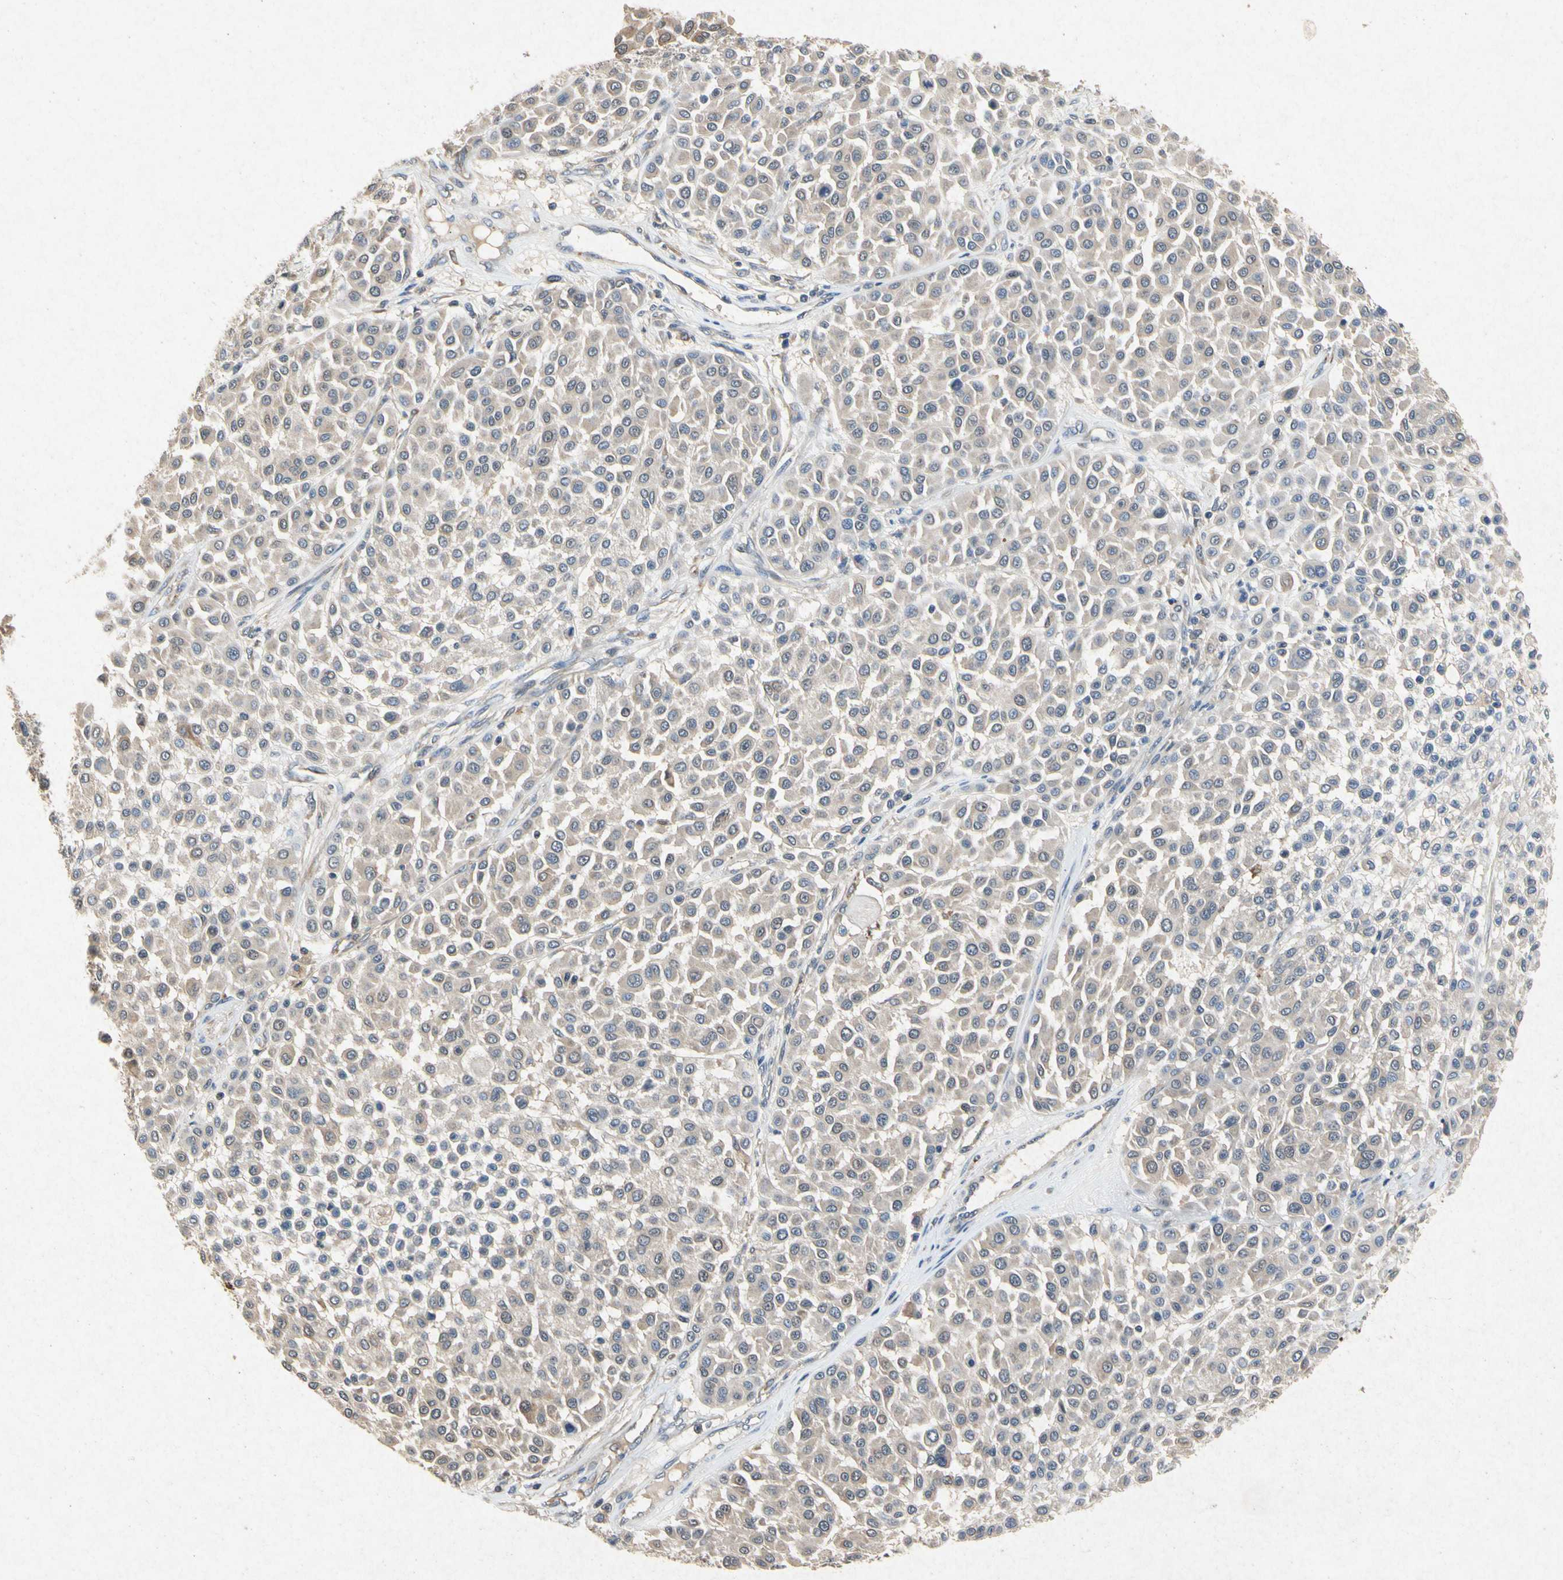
{"staining": {"intensity": "weak", "quantity": ">75%", "location": "cytoplasmic/membranous"}, "tissue": "melanoma", "cell_type": "Tumor cells", "image_type": "cancer", "snomed": [{"axis": "morphology", "description": "Malignant melanoma, Metastatic site"}, {"axis": "topography", "description": "Soft tissue"}], "caption": "Malignant melanoma (metastatic site) stained with a protein marker displays weak staining in tumor cells.", "gene": "RPS6KA1", "patient": {"sex": "male", "age": 41}}